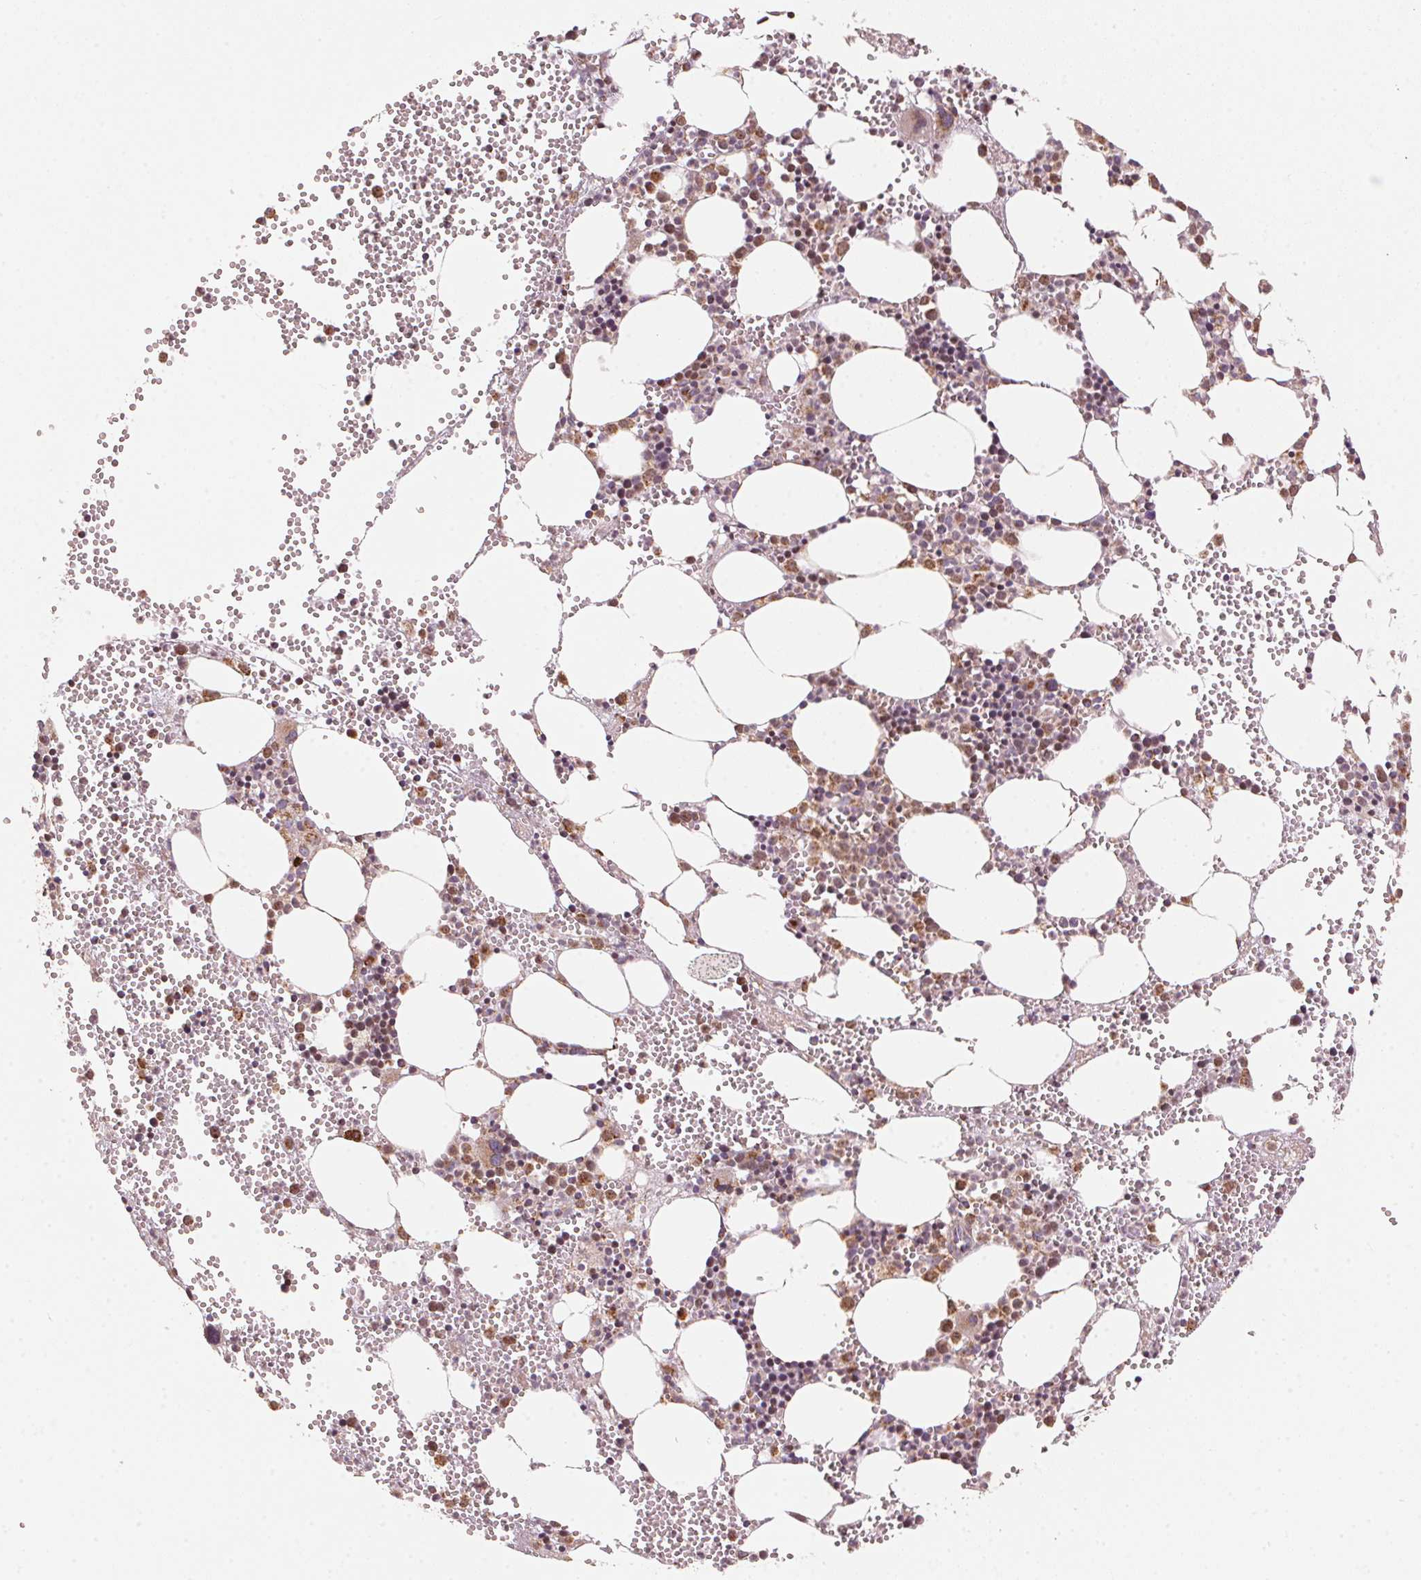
{"staining": {"intensity": "moderate", "quantity": "25%-75%", "location": "cytoplasmic/membranous"}, "tissue": "bone marrow", "cell_type": "Hematopoietic cells", "image_type": "normal", "snomed": [{"axis": "morphology", "description": "Normal tissue, NOS"}, {"axis": "topography", "description": "Bone marrow"}], "caption": "Benign bone marrow was stained to show a protein in brown. There is medium levels of moderate cytoplasmic/membranous staining in about 25%-75% of hematopoietic cells. (DAB = brown stain, brightfield microscopy at high magnification).", "gene": "TOMM70", "patient": {"sex": "male", "age": 89}}